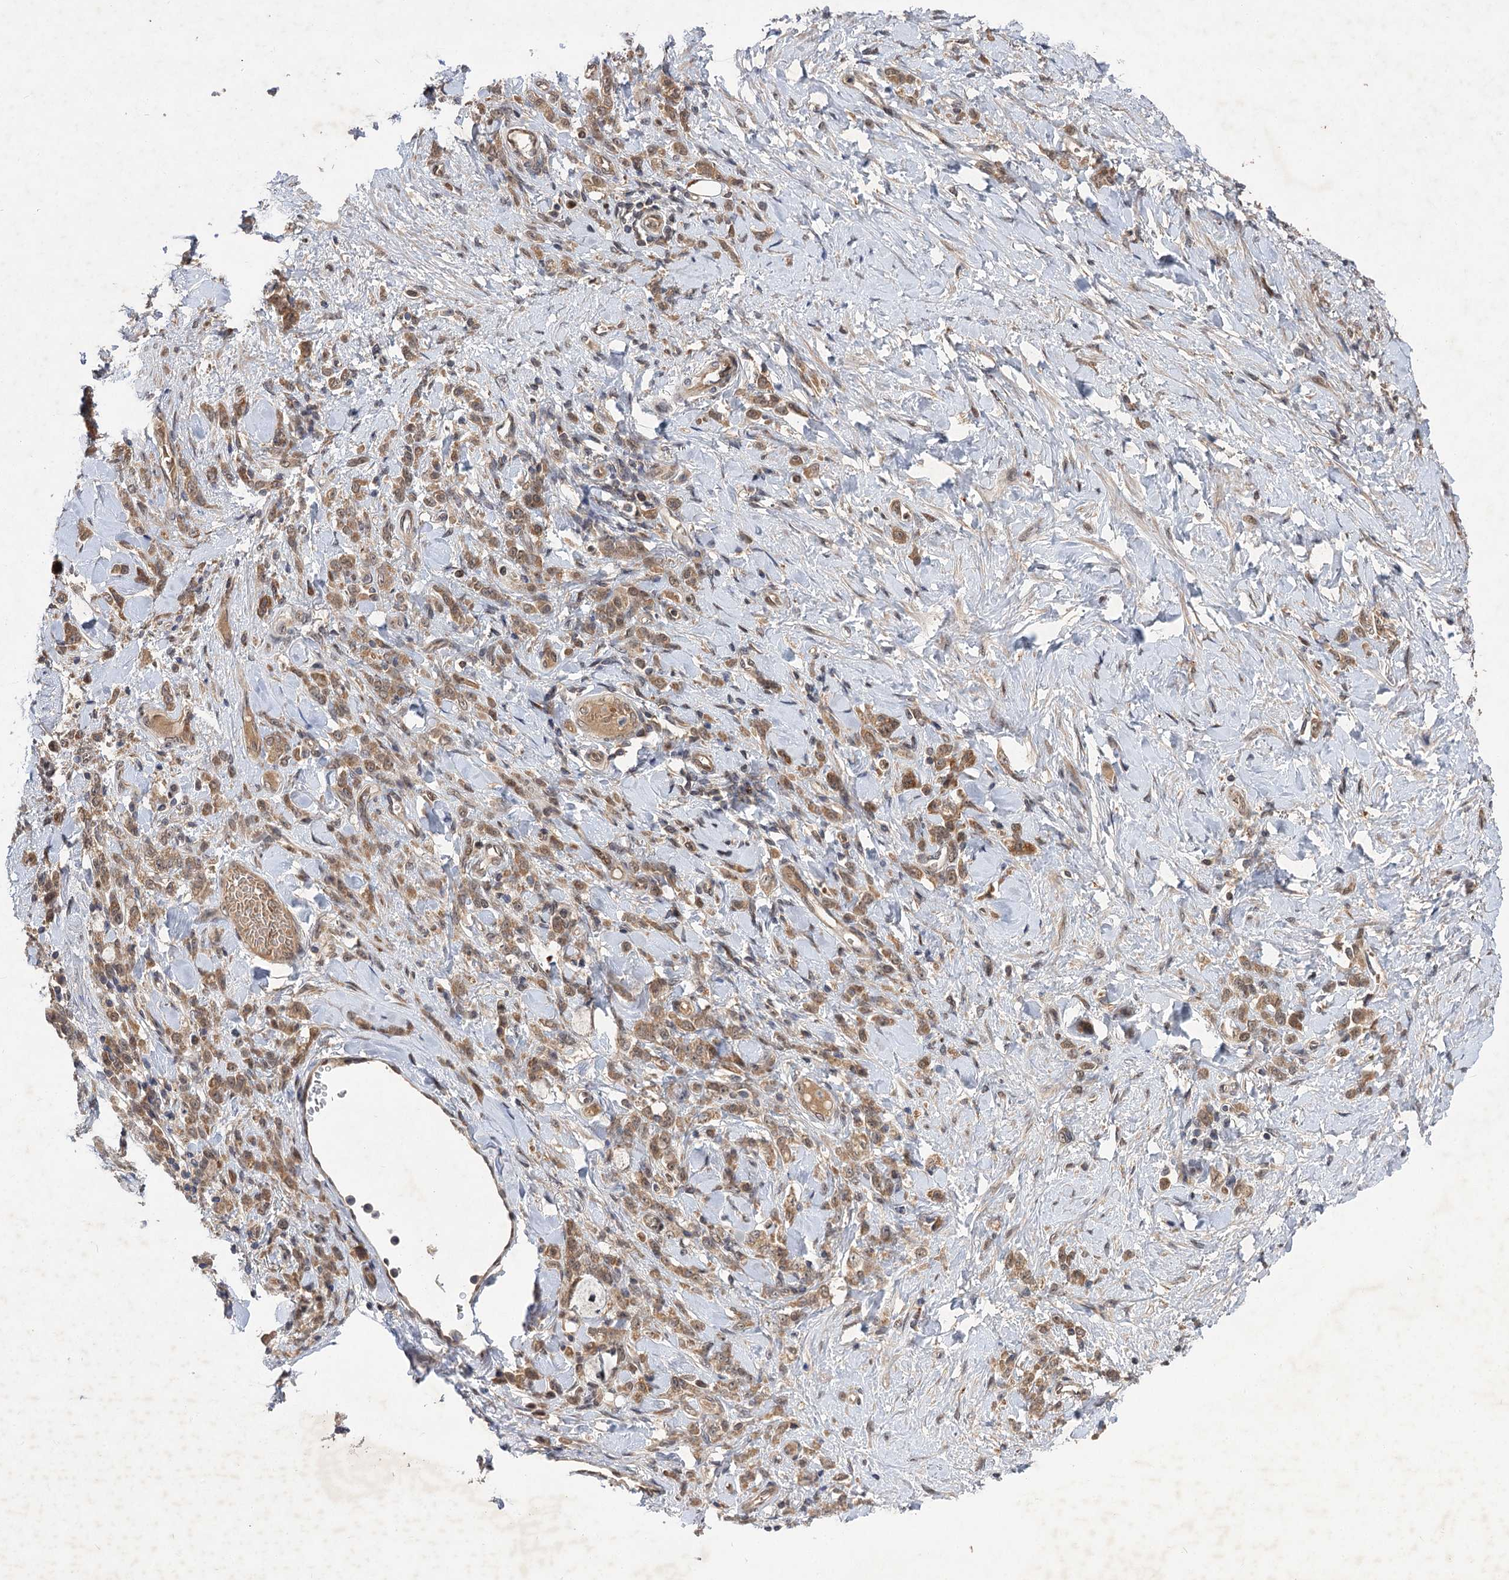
{"staining": {"intensity": "moderate", "quantity": ">75%", "location": "cytoplasmic/membranous"}, "tissue": "stomach cancer", "cell_type": "Tumor cells", "image_type": "cancer", "snomed": [{"axis": "morphology", "description": "Normal tissue, NOS"}, {"axis": "morphology", "description": "Adenocarcinoma, NOS"}, {"axis": "topography", "description": "Stomach"}], "caption": "Protein expression analysis of stomach cancer (adenocarcinoma) reveals moderate cytoplasmic/membranous expression in approximately >75% of tumor cells.", "gene": "FBXW8", "patient": {"sex": "male", "age": 82}}